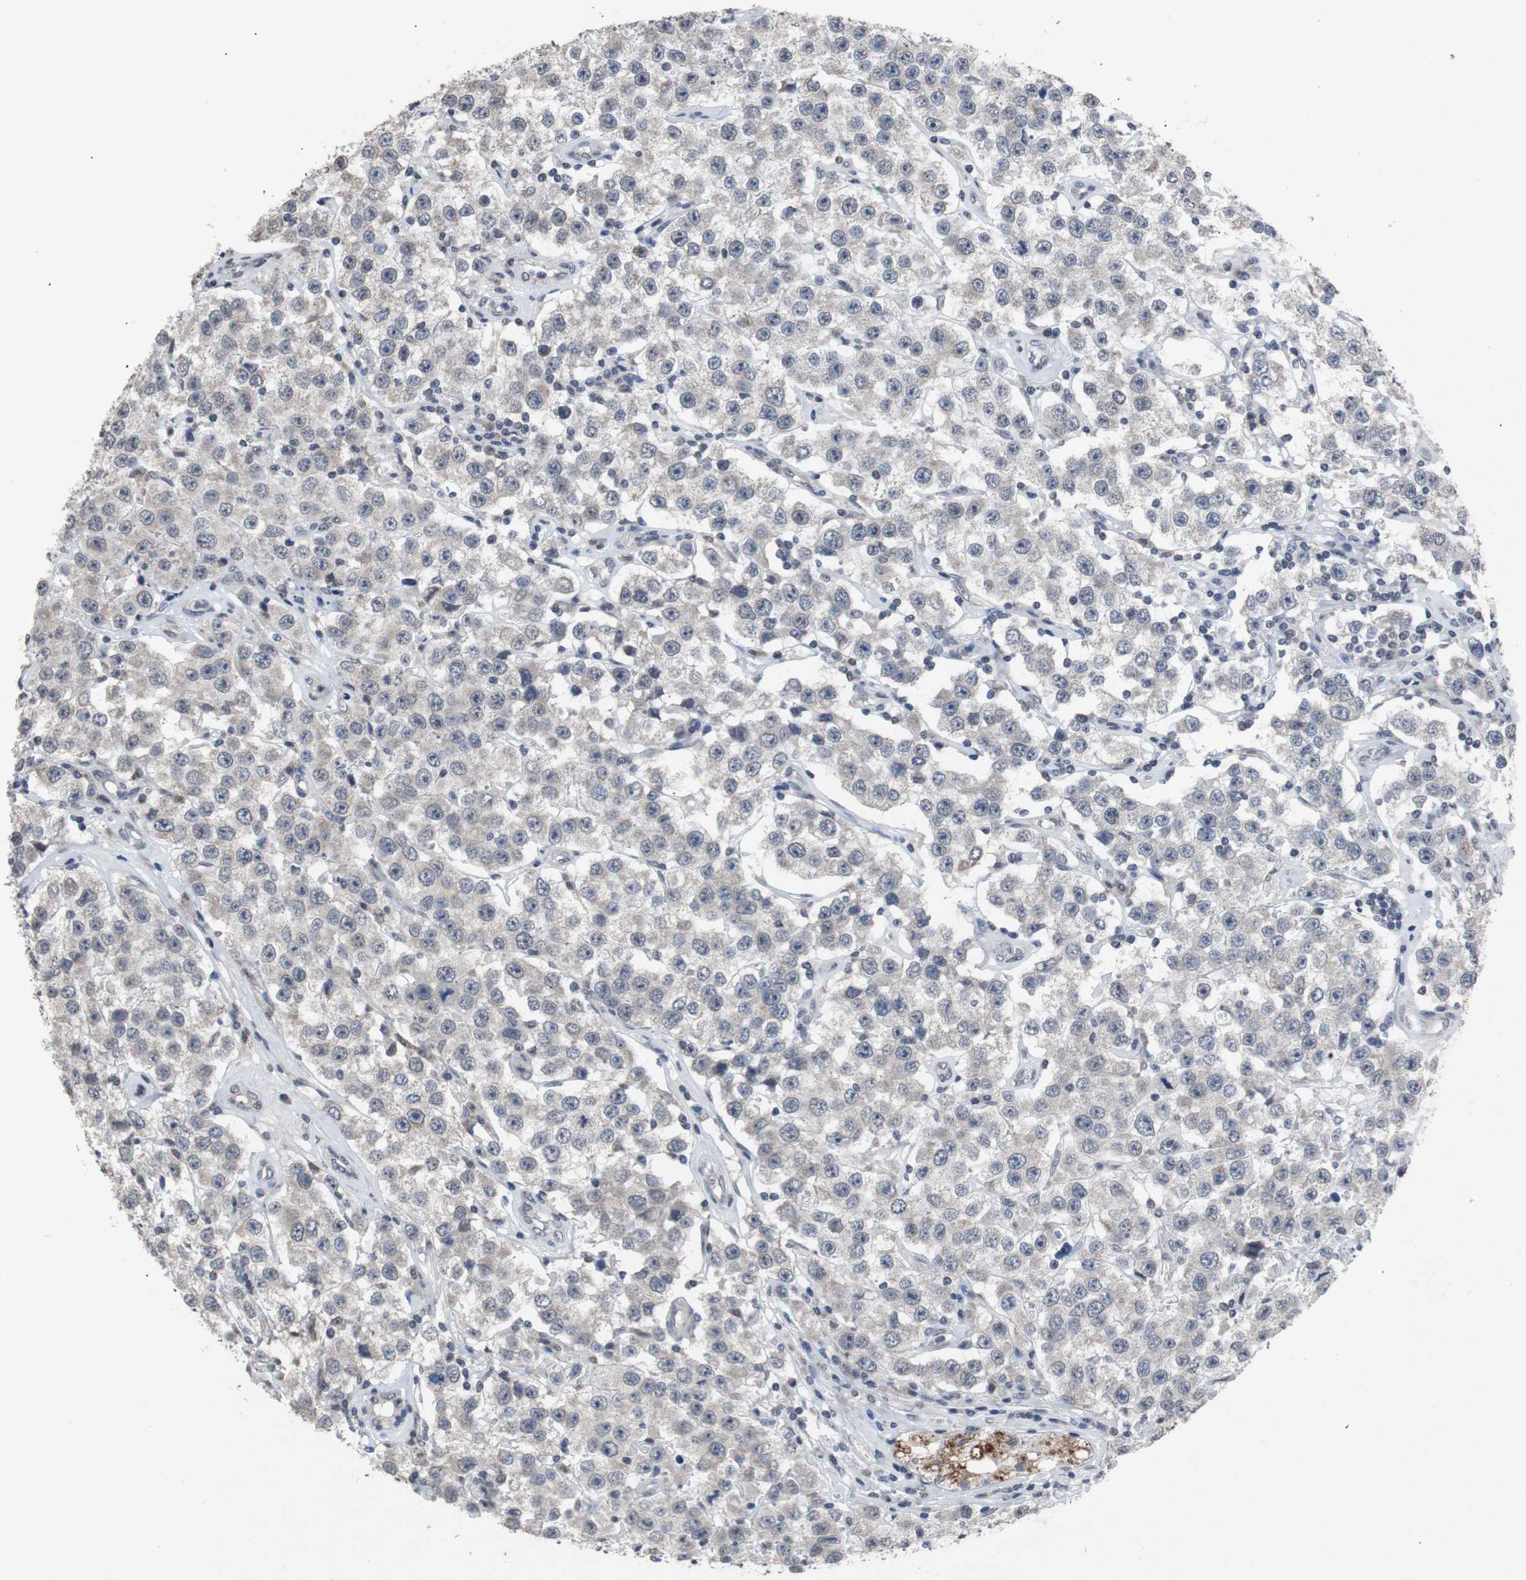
{"staining": {"intensity": "negative", "quantity": "none", "location": "none"}, "tissue": "testis cancer", "cell_type": "Tumor cells", "image_type": "cancer", "snomed": [{"axis": "morphology", "description": "Seminoma, NOS"}, {"axis": "topography", "description": "Testis"}], "caption": "Testis cancer was stained to show a protein in brown. There is no significant positivity in tumor cells.", "gene": "RBM47", "patient": {"sex": "male", "age": 52}}